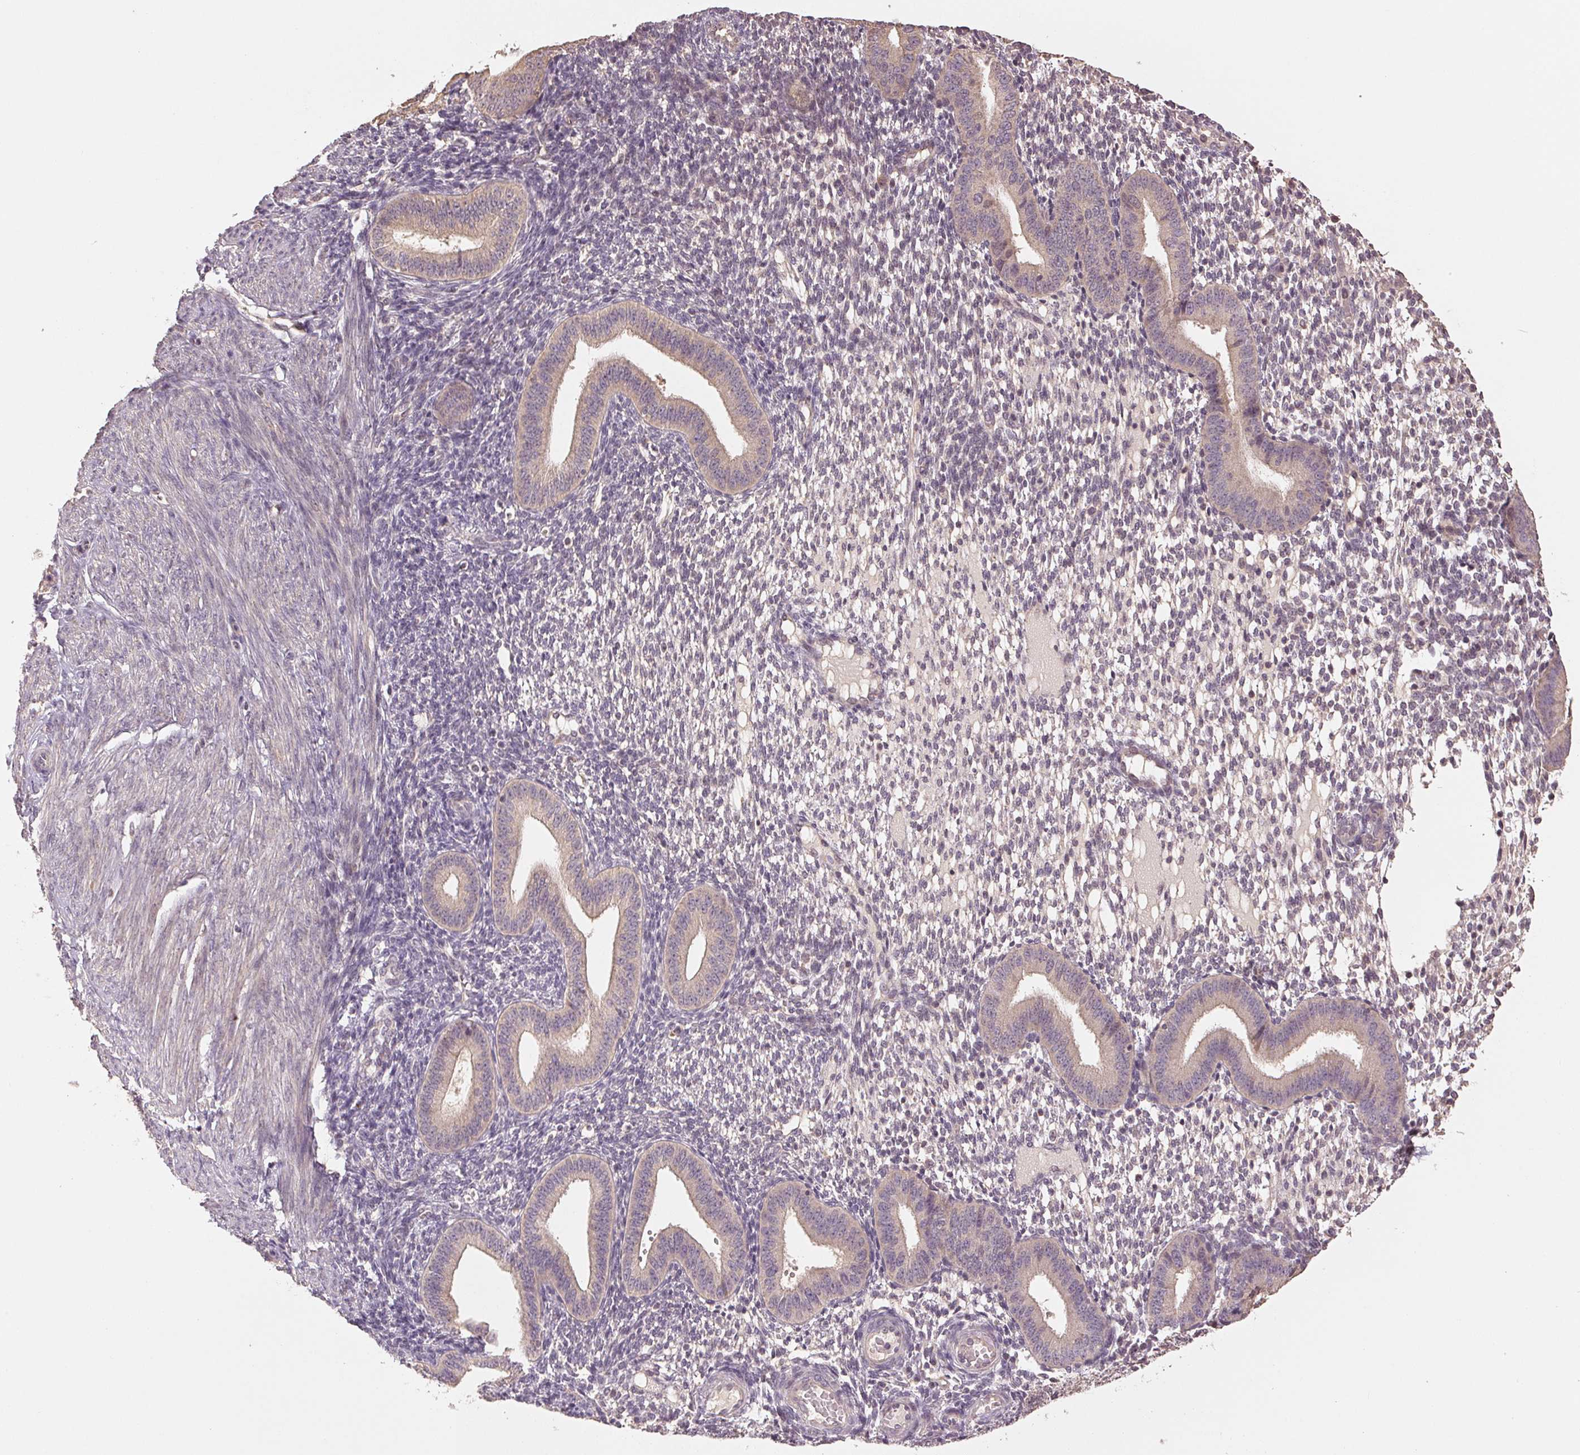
{"staining": {"intensity": "negative", "quantity": "none", "location": "none"}, "tissue": "endometrium", "cell_type": "Cells in endometrial stroma", "image_type": "normal", "snomed": [{"axis": "morphology", "description": "Normal tissue, NOS"}, {"axis": "topography", "description": "Endometrium"}], "caption": "Histopathology image shows no significant protein expression in cells in endometrial stroma of unremarkable endometrium.", "gene": "COX14", "patient": {"sex": "female", "age": 40}}